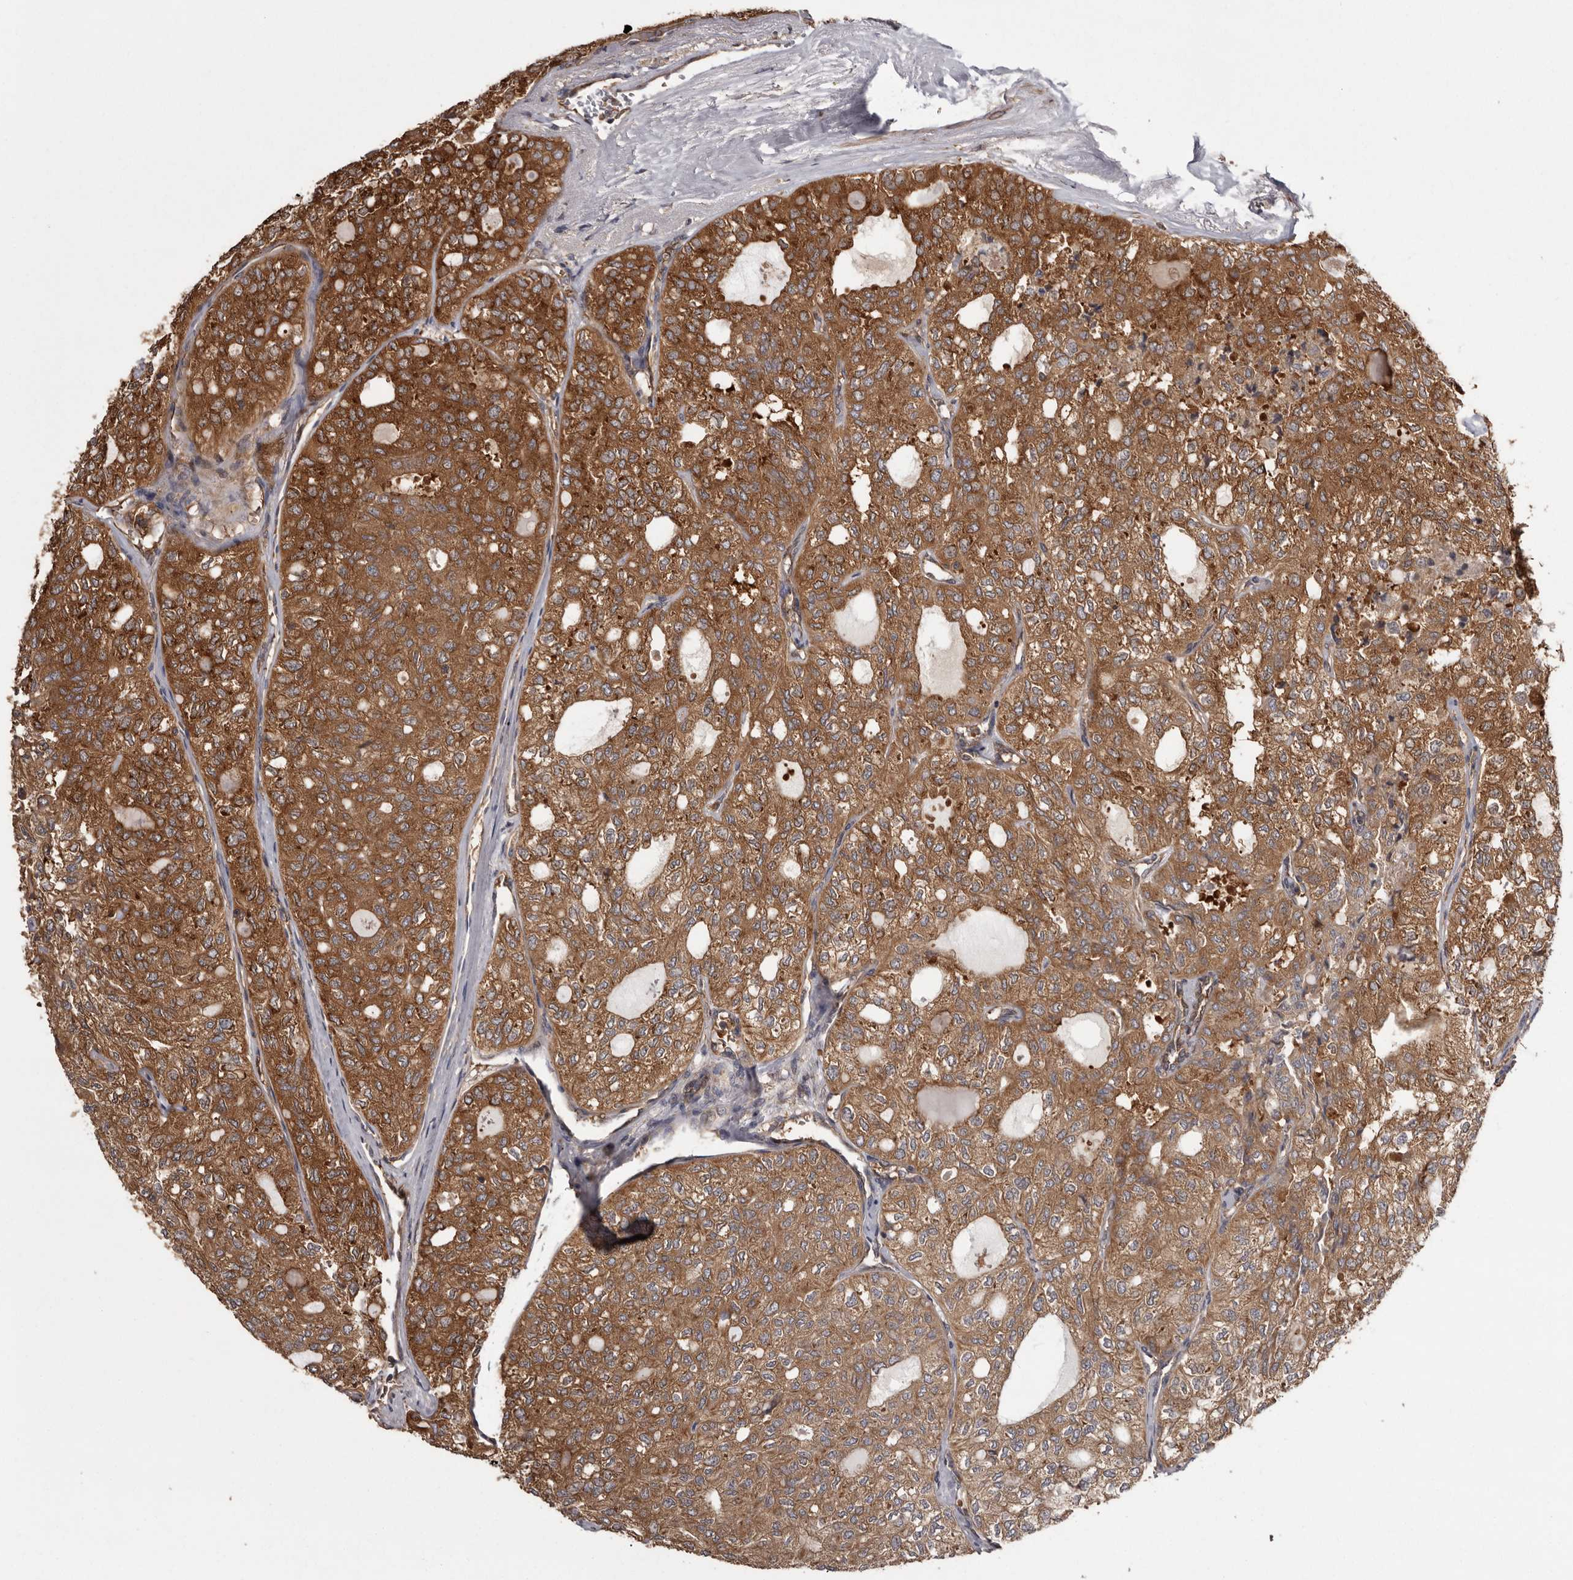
{"staining": {"intensity": "moderate", "quantity": ">75%", "location": "cytoplasmic/membranous"}, "tissue": "thyroid cancer", "cell_type": "Tumor cells", "image_type": "cancer", "snomed": [{"axis": "morphology", "description": "Follicular adenoma carcinoma, NOS"}, {"axis": "topography", "description": "Thyroid gland"}], "caption": "Protein positivity by IHC exhibits moderate cytoplasmic/membranous positivity in about >75% of tumor cells in thyroid follicular adenoma carcinoma. Nuclei are stained in blue.", "gene": "DARS1", "patient": {"sex": "male", "age": 75}}